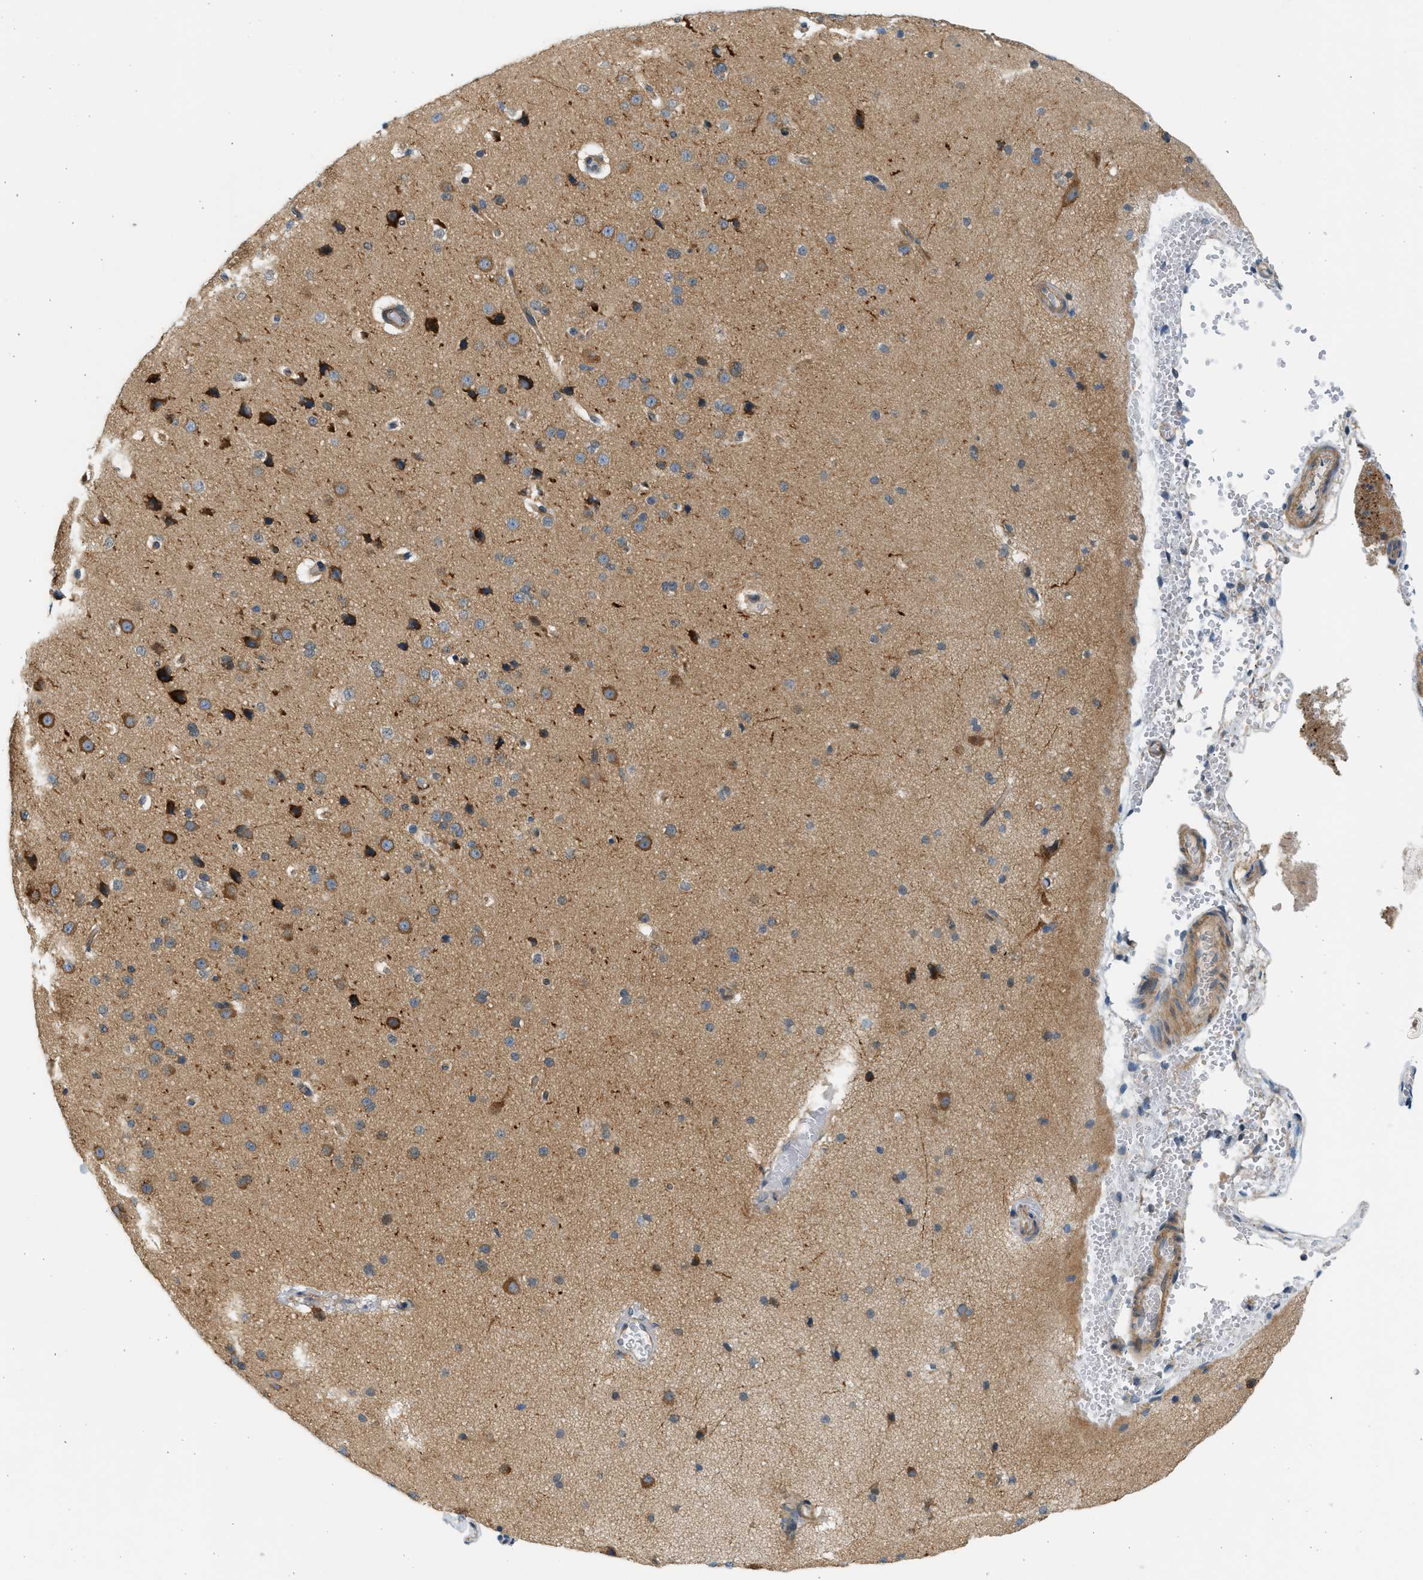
{"staining": {"intensity": "negative", "quantity": "none", "location": "none"}, "tissue": "cerebral cortex", "cell_type": "Endothelial cells", "image_type": "normal", "snomed": [{"axis": "morphology", "description": "Normal tissue, NOS"}, {"axis": "morphology", "description": "Developmental malformation"}, {"axis": "topography", "description": "Cerebral cortex"}], "caption": "Immunohistochemistry (IHC) of normal human cerebral cortex displays no expression in endothelial cells. (DAB immunohistochemistry (IHC) with hematoxylin counter stain).", "gene": "KDELR2", "patient": {"sex": "female", "age": 30}}